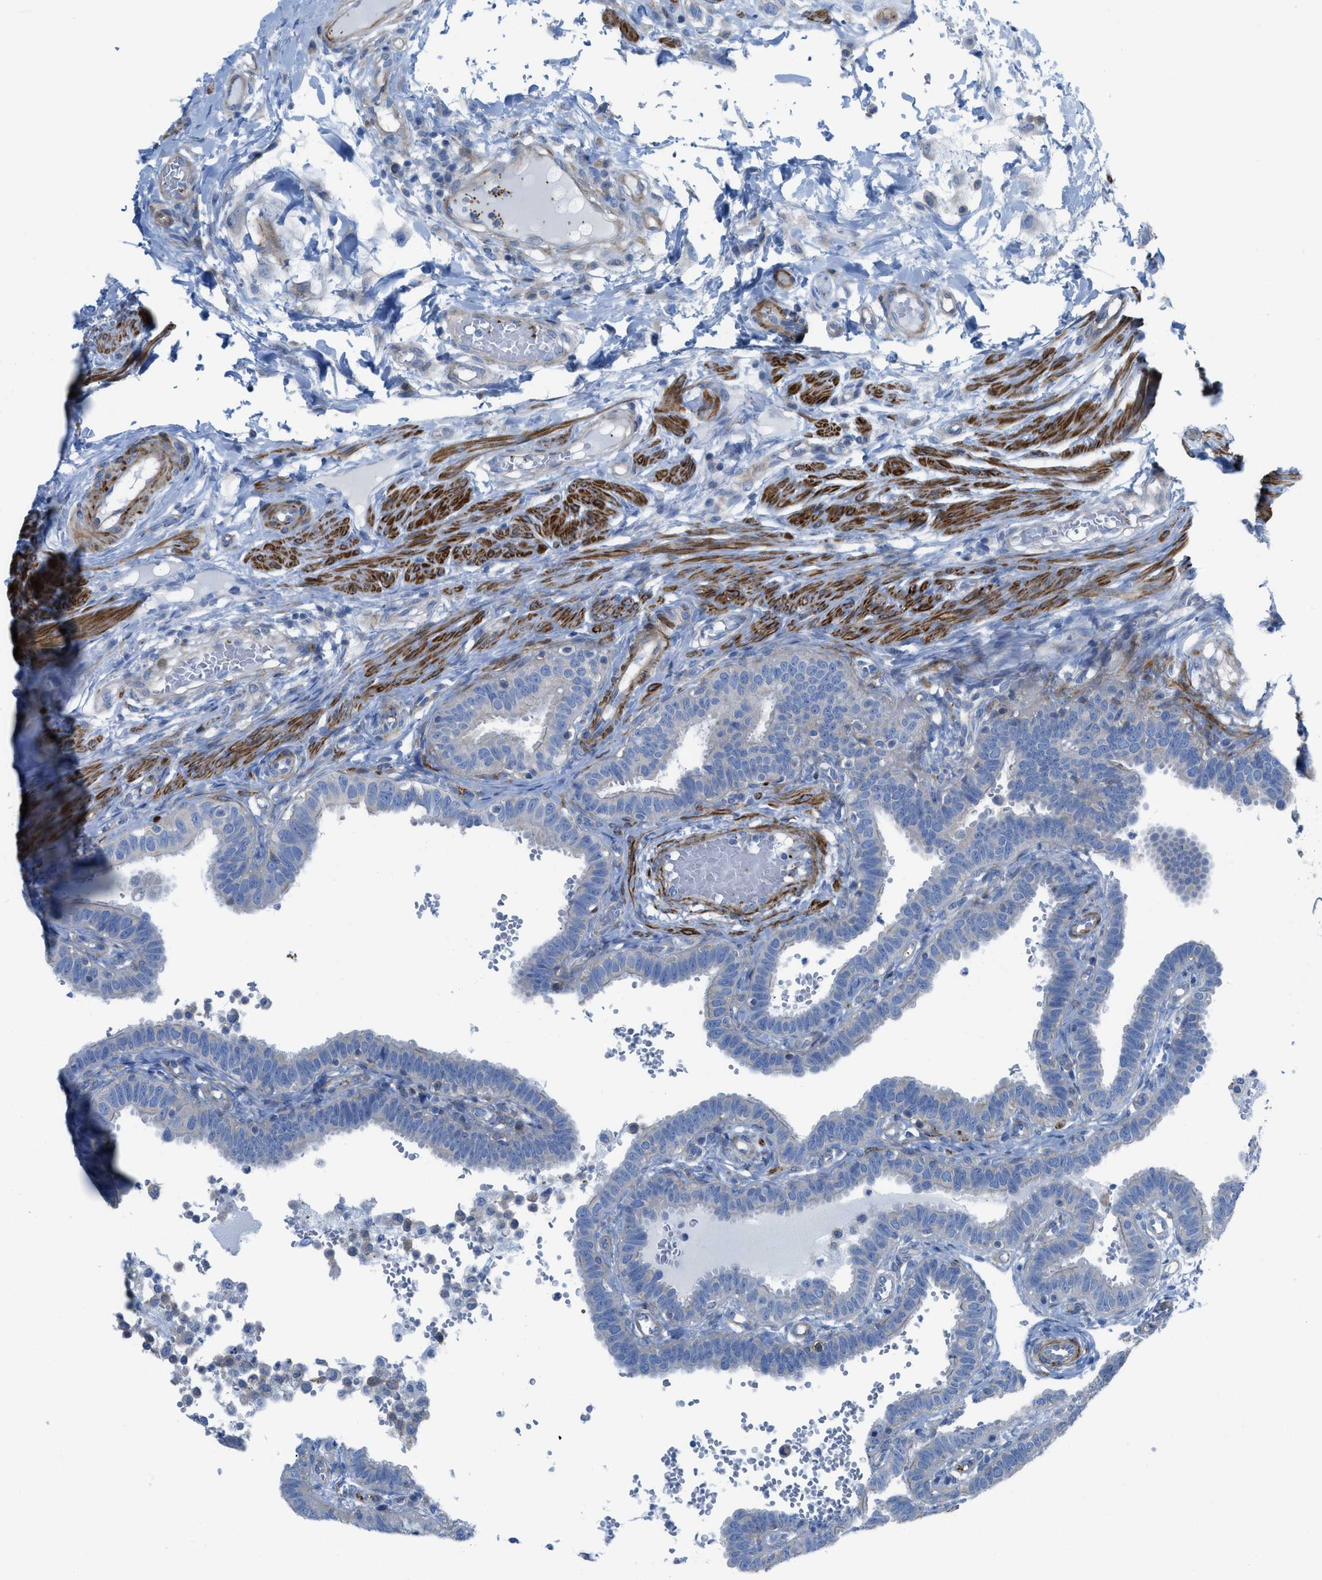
{"staining": {"intensity": "negative", "quantity": "none", "location": "none"}, "tissue": "fallopian tube", "cell_type": "Glandular cells", "image_type": "normal", "snomed": [{"axis": "morphology", "description": "Normal tissue, NOS"}, {"axis": "topography", "description": "Fallopian tube"}, {"axis": "topography", "description": "Placenta"}], "caption": "Immunohistochemistry photomicrograph of benign fallopian tube stained for a protein (brown), which exhibits no positivity in glandular cells. Brightfield microscopy of IHC stained with DAB (3,3'-diaminobenzidine) (brown) and hematoxylin (blue), captured at high magnification.", "gene": "KCNH7", "patient": {"sex": "female", "age": 34}}